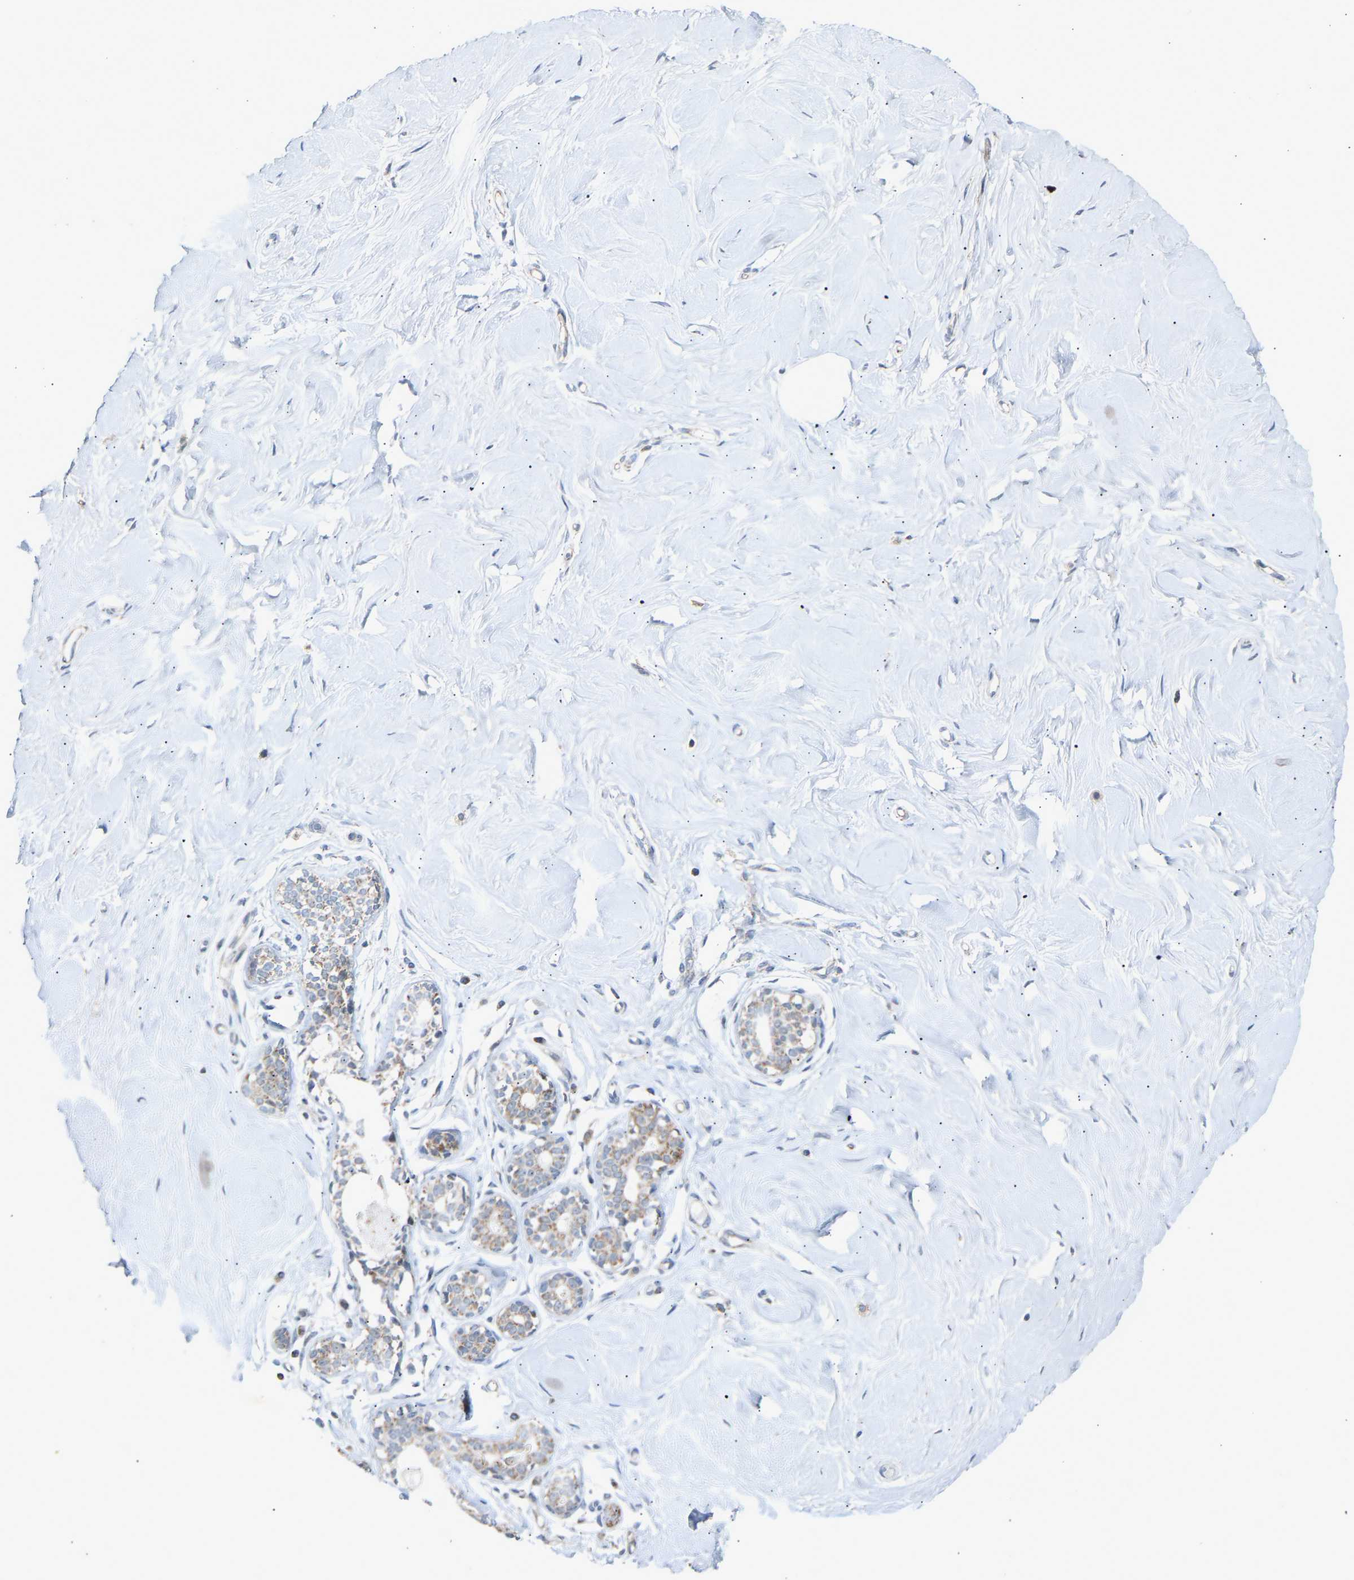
{"staining": {"intensity": "negative", "quantity": "none", "location": "none"}, "tissue": "breast", "cell_type": "Adipocytes", "image_type": "normal", "snomed": [{"axis": "morphology", "description": "Normal tissue, NOS"}, {"axis": "topography", "description": "Breast"}], "caption": "A histopathology image of breast stained for a protein shows no brown staining in adipocytes. The staining is performed using DAB (3,3'-diaminobenzidine) brown chromogen with nuclei counter-stained in using hematoxylin.", "gene": "SLIRP", "patient": {"sex": "female", "age": 23}}